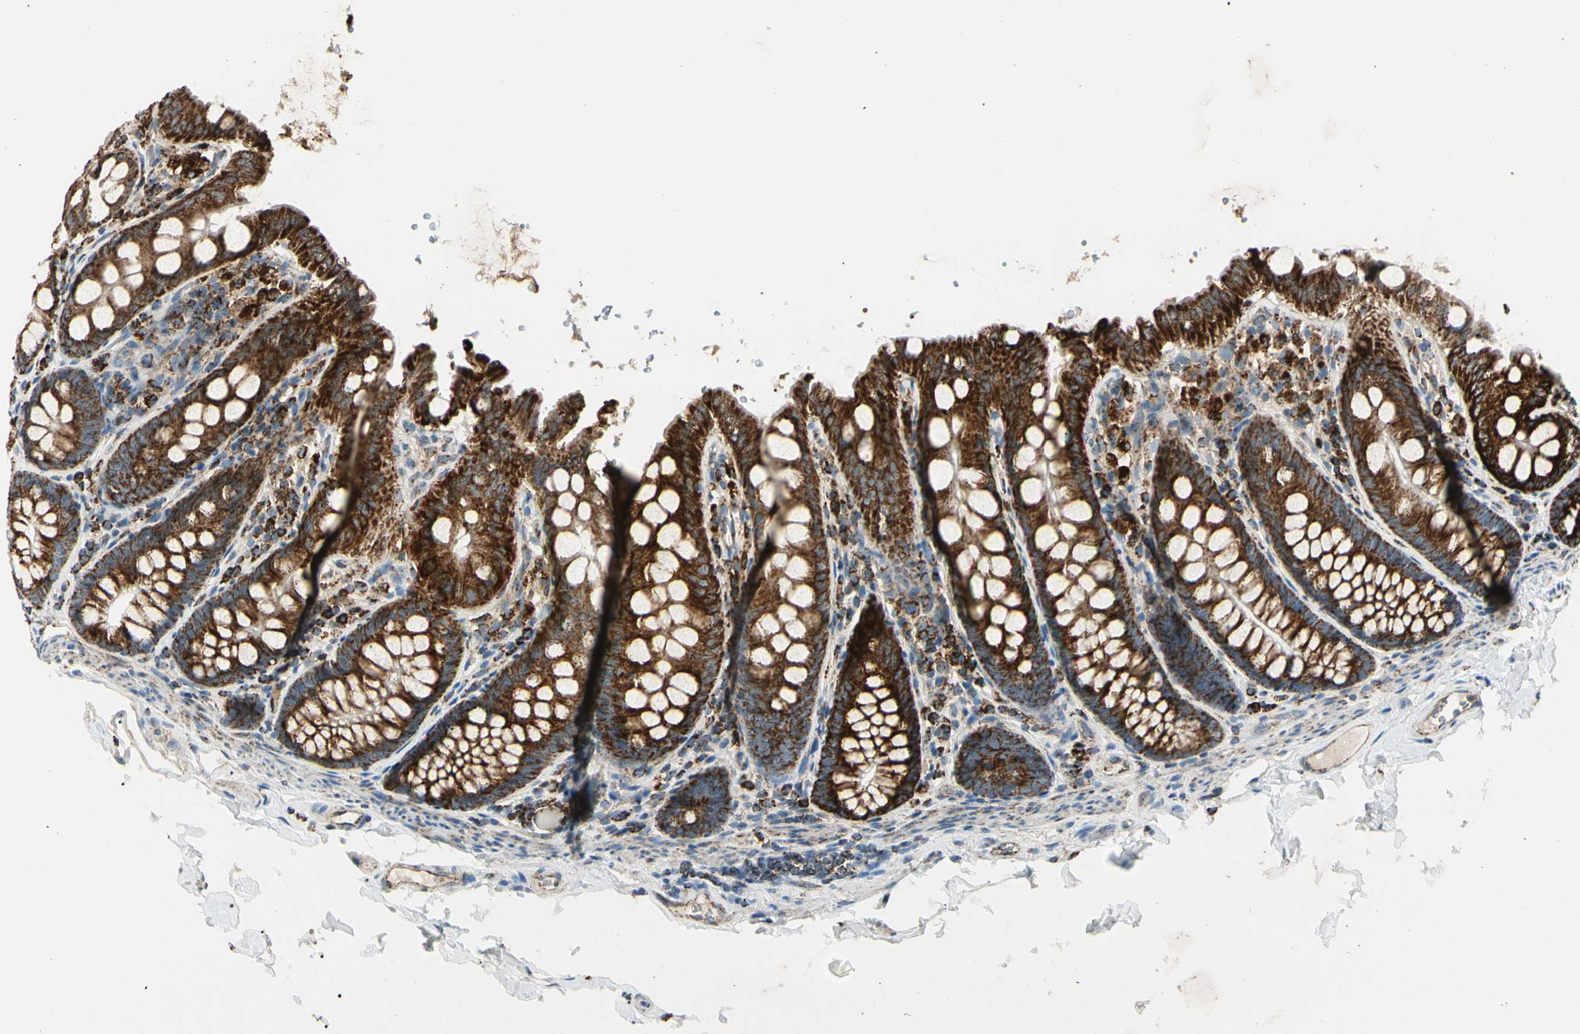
{"staining": {"intensity": "moderate", "quantity": ">75%", "location": "cytoplasmic/membranous"}, "tissue": "colon", "cell_type": "Endothelial cells", "image_type": "normal", "snomed": [{"axis": "morphology", "description": "Normal tissue, NOS"}, {"axis": "topography", "description": "Colon"}], "caption": "Immunohistochemistry photomicrograph of benign colon: human colon stained using IHC demonstrates medium levels of moderate protein expression localized specifically in the cytoplasmic/membranous of endothelial cells, appearing as a cytoplasmic/membranous brown color.", "gene": "ME2", "patient": {"sex": "female", "age": 61}}